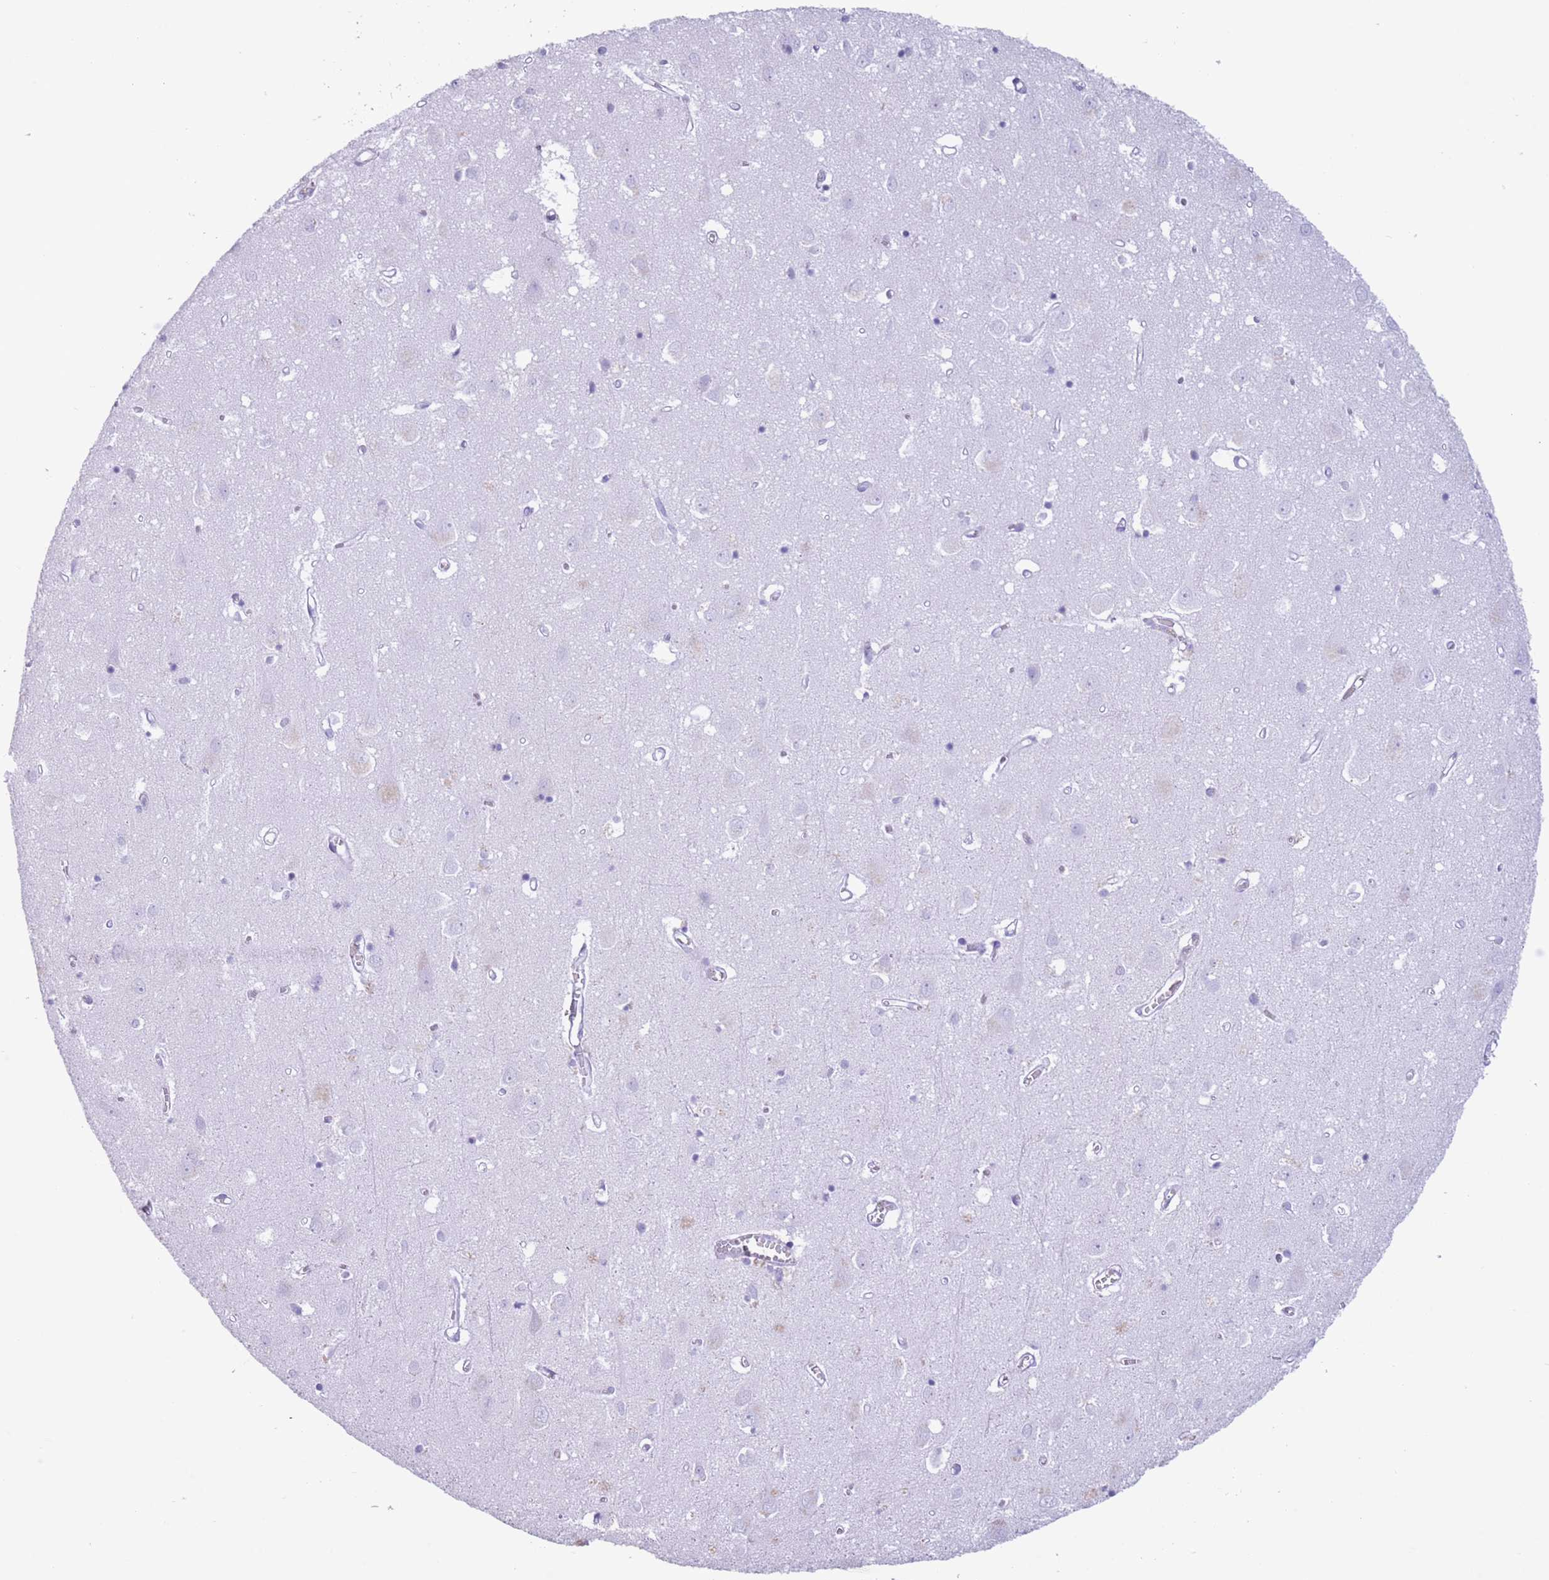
{"staining": {"intensity": "negative", "quantity": "none", "location": "none"}, "tissue": "cerebral cortex", "cell_type": "Endothelial cells", "image_type": "normal", "snomed": [{"axis": "morphology", "description": "Normal tissue, NOS"}, {"axis": "topography", "description": "Cerebral cortex"}], "caption": "DAB immunohistochemical staining of benign cerebral cortex reveals no significant staining in endothelial cells. (Immunohistochemistry, brightfield microscopy, high magnification).", "gene": "OR4F16", "patient": {"sex": "male", "age": 70}}